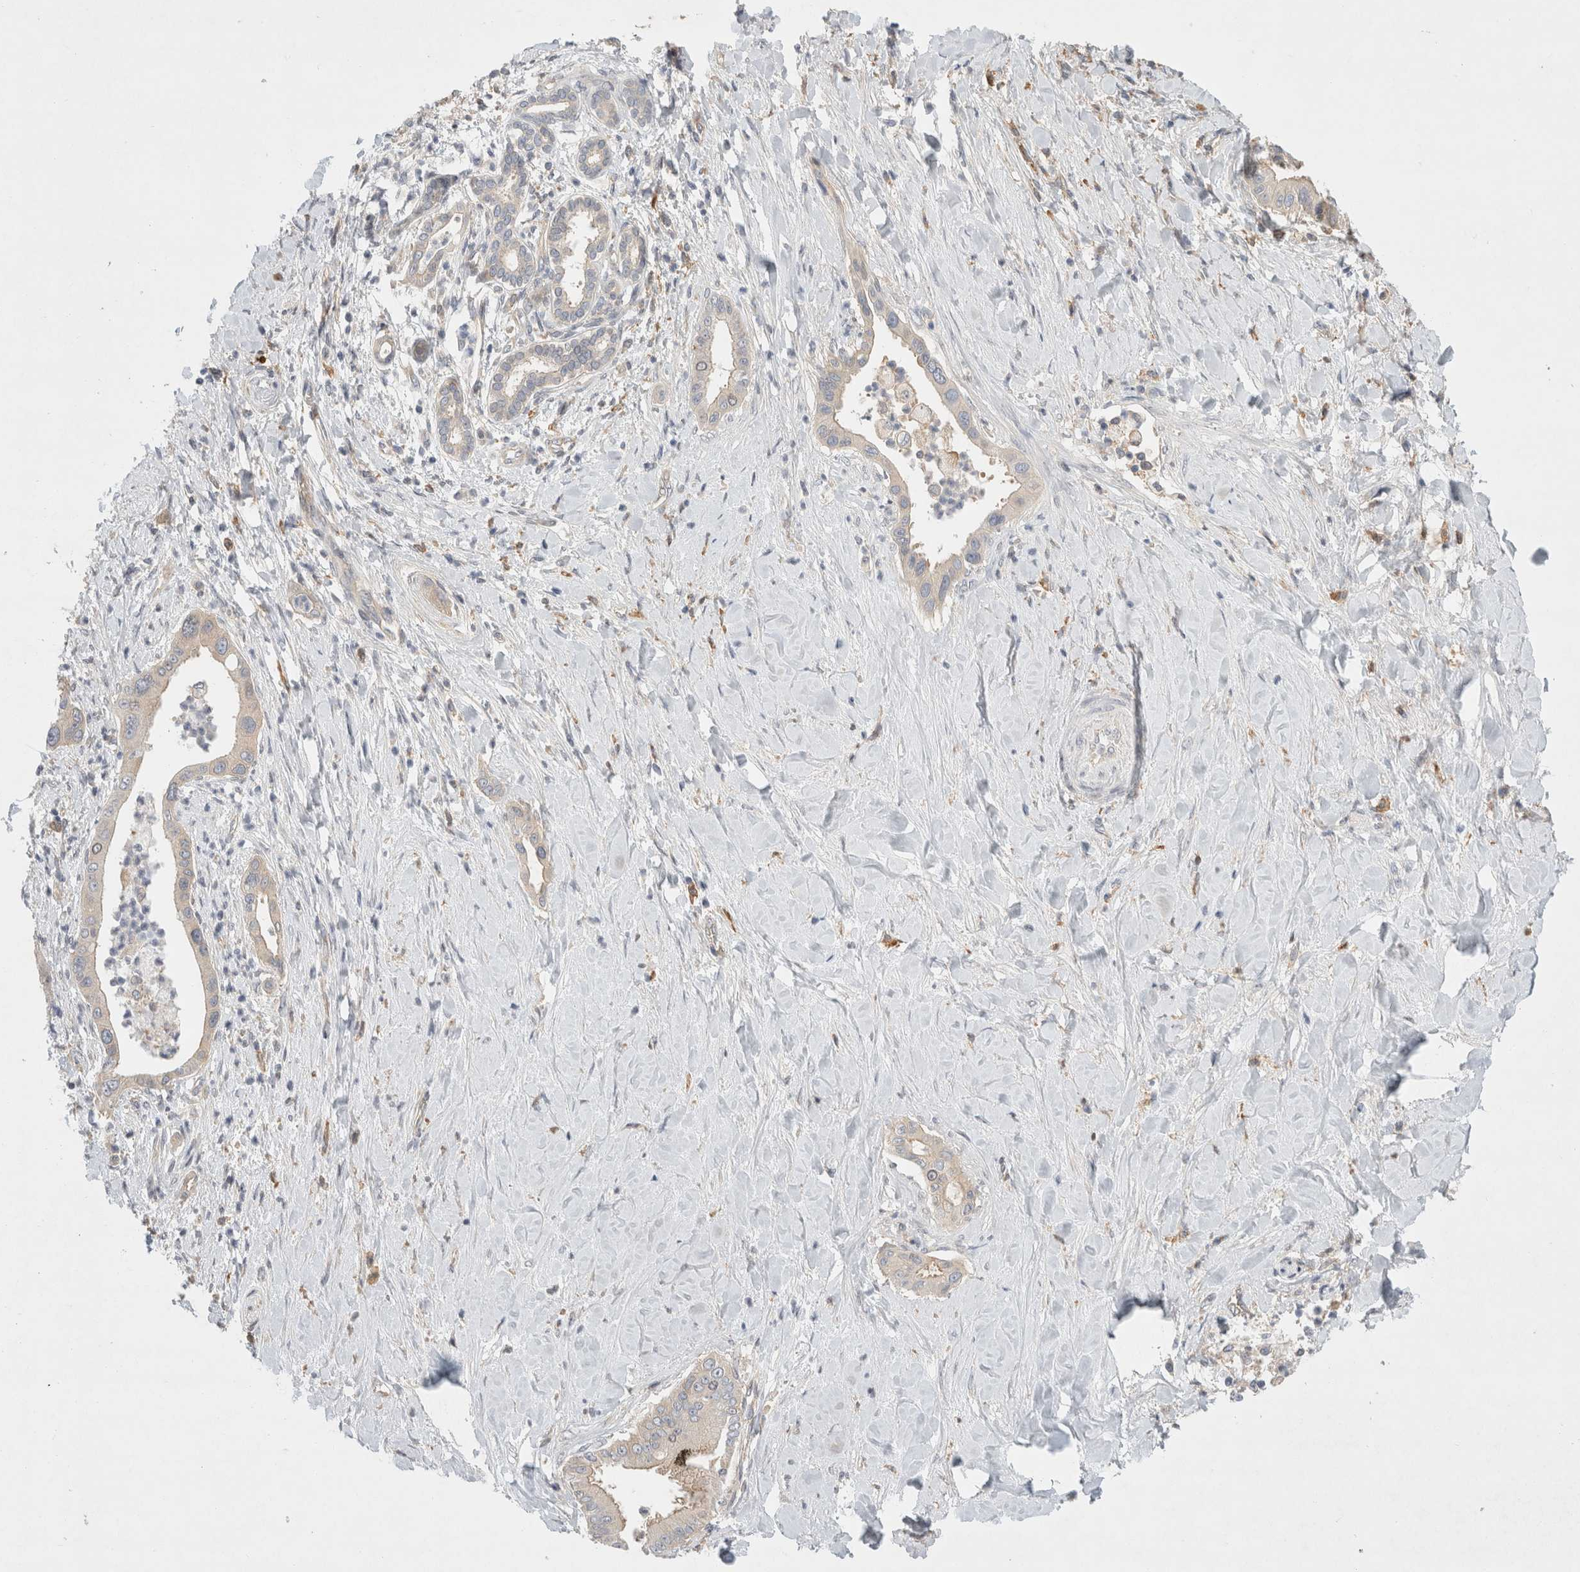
{"staining": {"intensity": "weak", "quantity": "25%-75%", "location": "cytoplasmic/membranous"}, "tissue": "liver cancer", "cell_type": "Tumor cells", "image_type": "cancer", "snomed": [{"axis": "morphology", "description": "Cholangiocarcinoma"}, {"axis": "topography", "description": "Liver"}], "caption": "IHC (DAB) staining of human liver cholangiocarcinoma reveals weak cytoplasmic/membranous protein staining in about 25%-75% of tumor cells. (IHC, brightfield microscopy, high magnification).", "gene": "CDCA7L", "patient": {"sex": "female", "age": 54}}